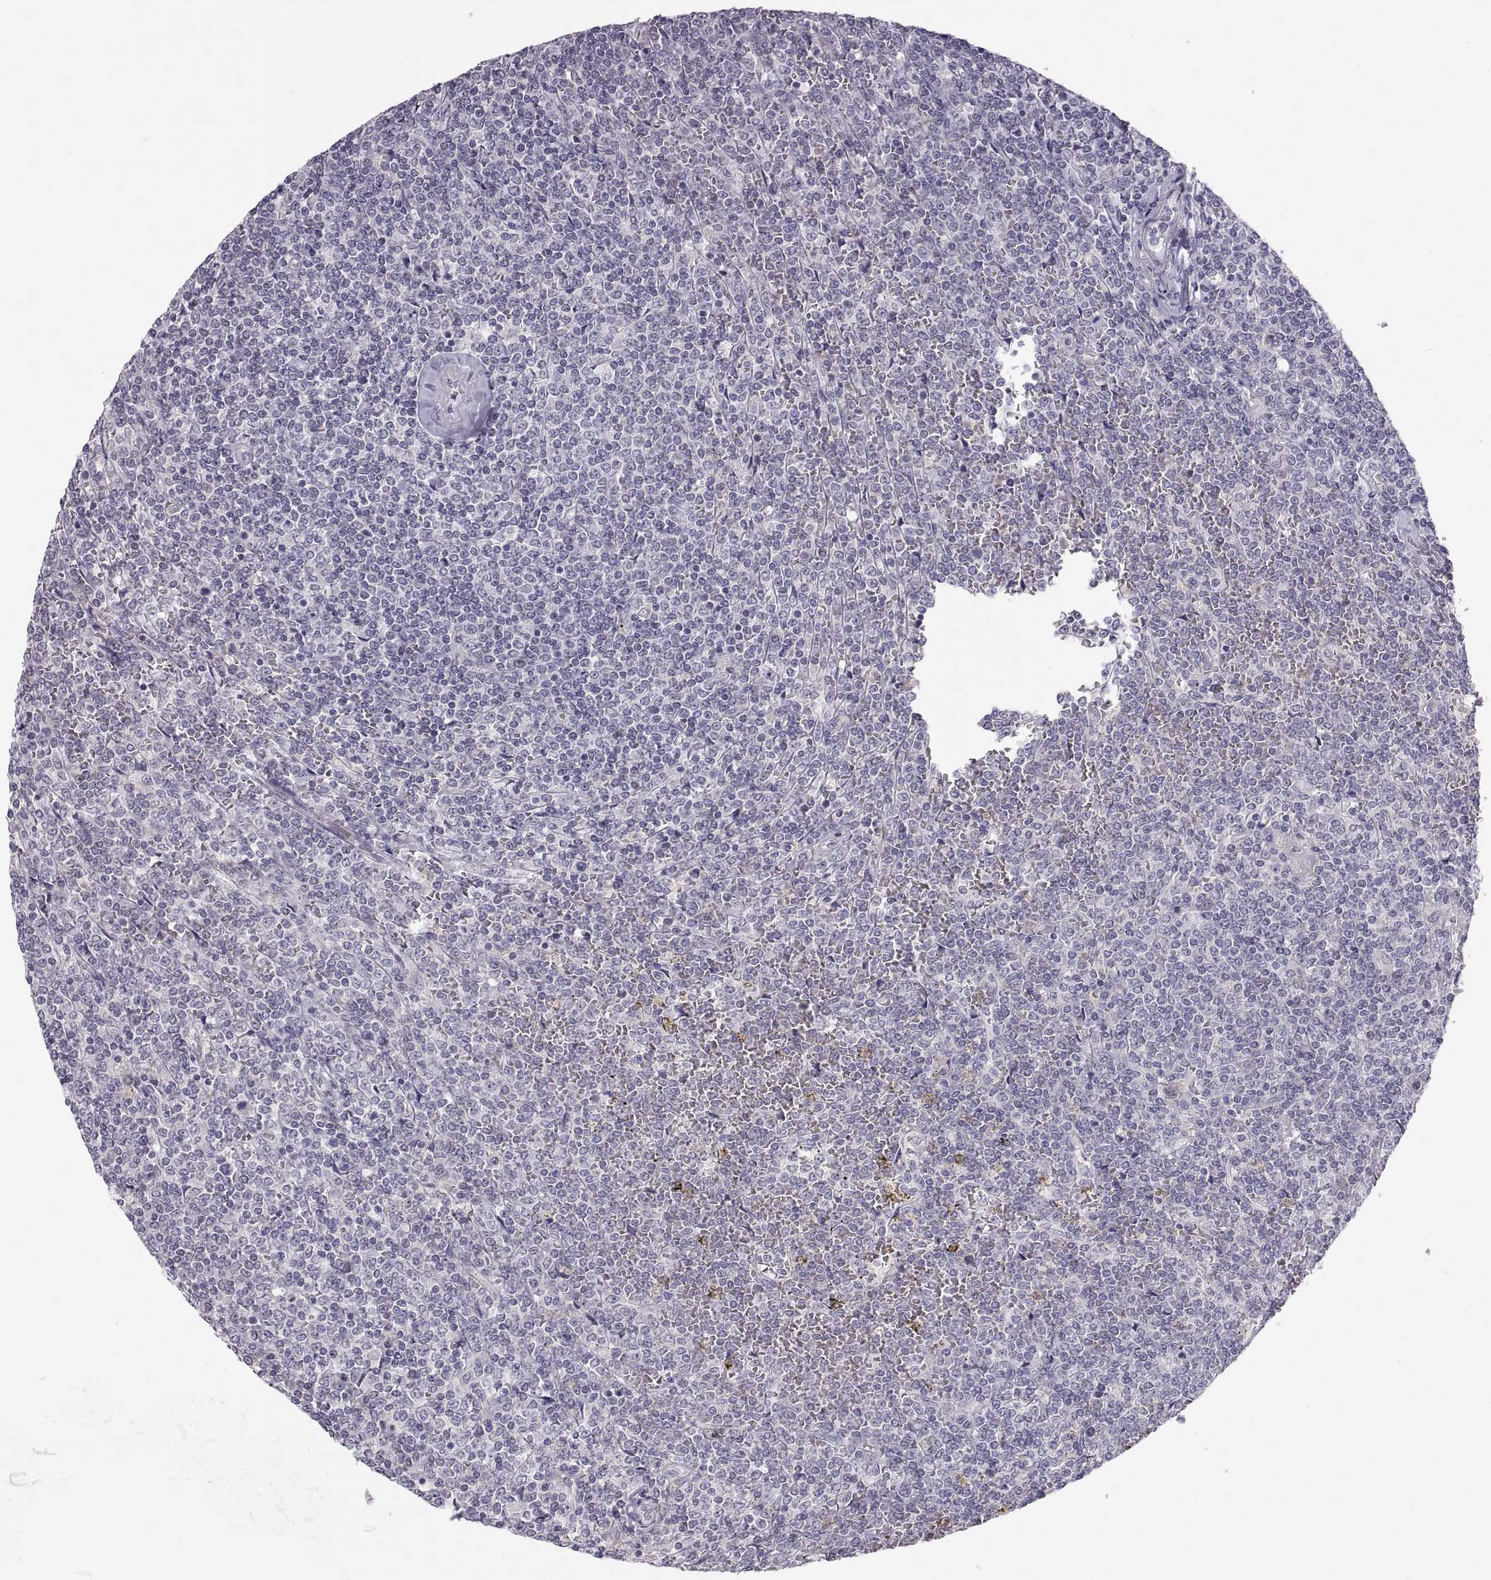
{"staining": {"intensity": "negative", "quantity": "none", "location": "none"}, "tissue": "lymphoma", "cell_type": "Tumor cells", "image_type": "cancer", "snomed": [{"axis": "morphology", "description": "Malignant lymphoma, non-Hodgkin's type, Low grade"}, {"axis": "topography", "description": "Spleen"}], "caption": "Immunohistochemistry (IHC) image of human malignant lymphoma, non-Hodgkin's type (low-grade) stained for a protein (brown), which exhibits no positivity in tumor cells.", "gene": "ZNF185", "patient": {"sex": "female", "age": 19}}